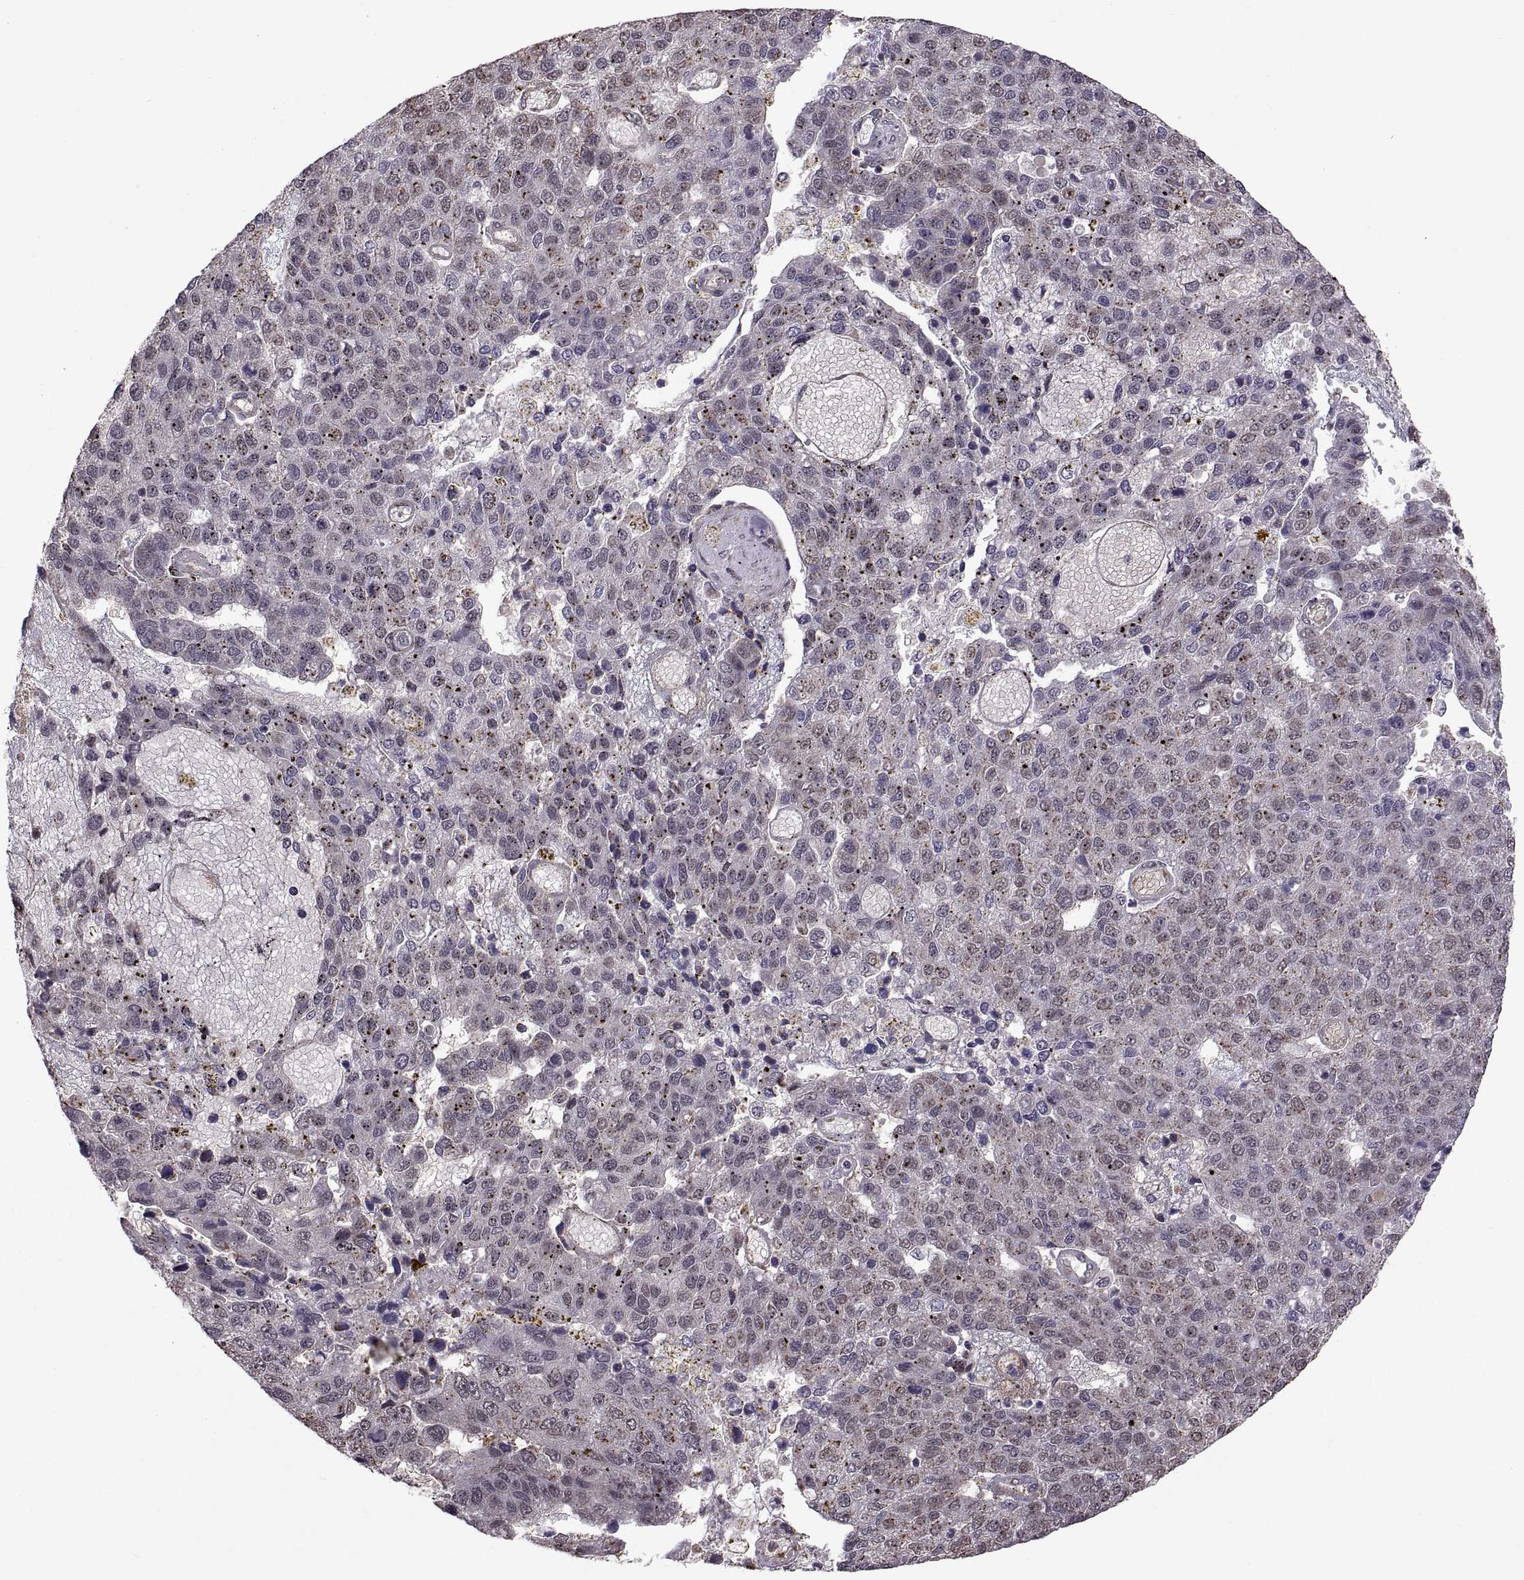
{"staining": {"intensity": "negative", "quantity": "none", "location": "none"}, "tissue": "pancreatic cancer", "cell_type": "Tumor cells", "image_type": "cancer", "snomed": [{"axis": "morphology", "description": "Adenocarcinoma, NOS"}, {"axis": "topography", "description": "Pancreas"}], "caption": "This is a image of immunohistochemistry (IHC) staining of pancreatic cancer, which shows no expression in tumor cells.", "gene": "ARRB1", "patient": {"sex": "female", "age": 61}}